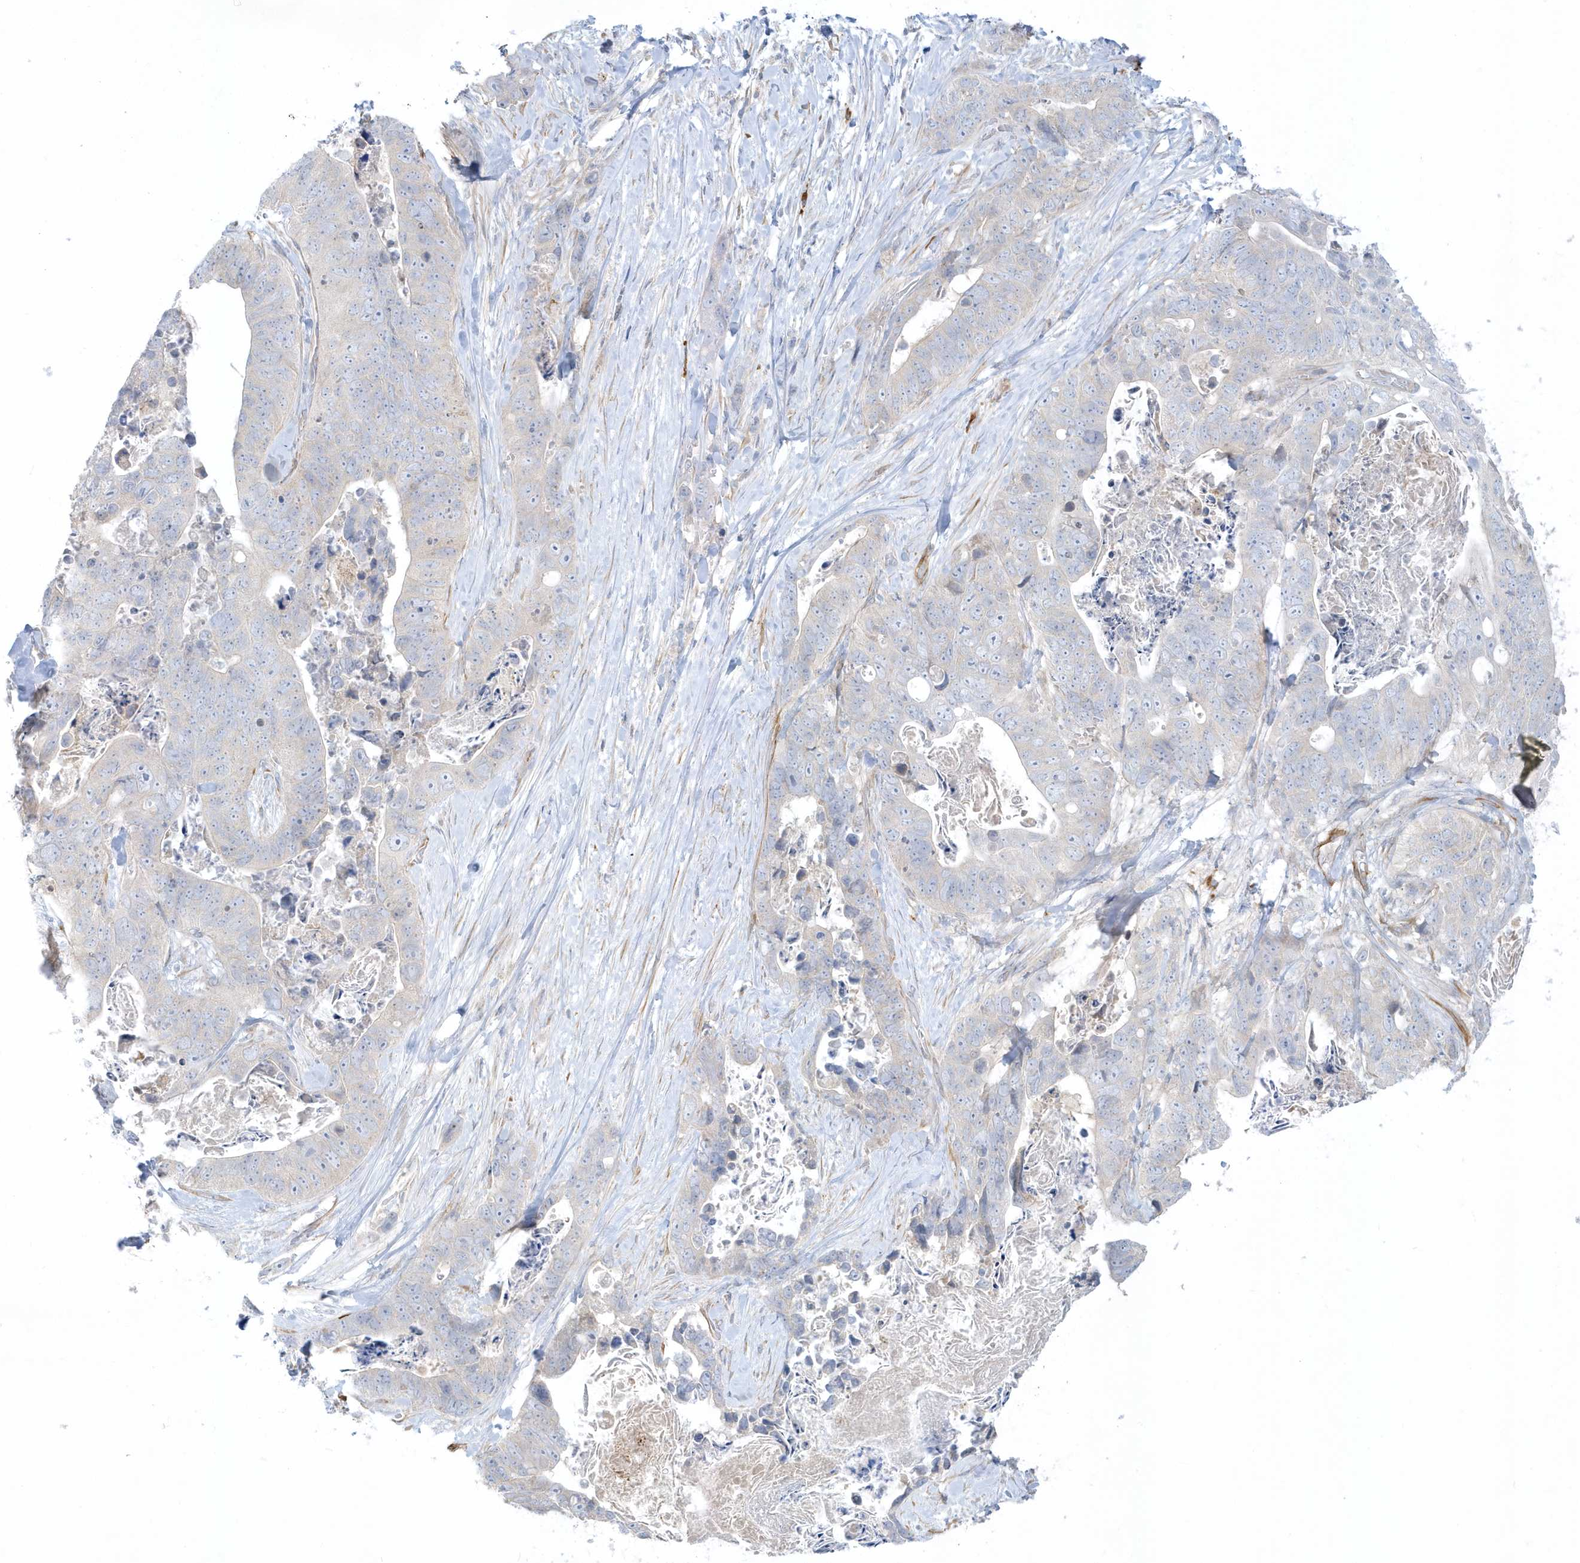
{"staining": {"intensity": "negative", "quantity": "none", "location": "none"}, "tissue": "stomach cancer", "cell_type": "Tumor cells", "image_type": "cancer", "snomed": [{"axis": "morphology", "description": "Adenocarcinoma, NOS"}, {"axis": "topography", "description": "Stomach"}], "caption": "Stomach adenocarcinoma was stained to show a protein in brown. There is no significant expression in tumor cells.", "gene": "THADA", "patient": {"sex": "female", "age": 89}}